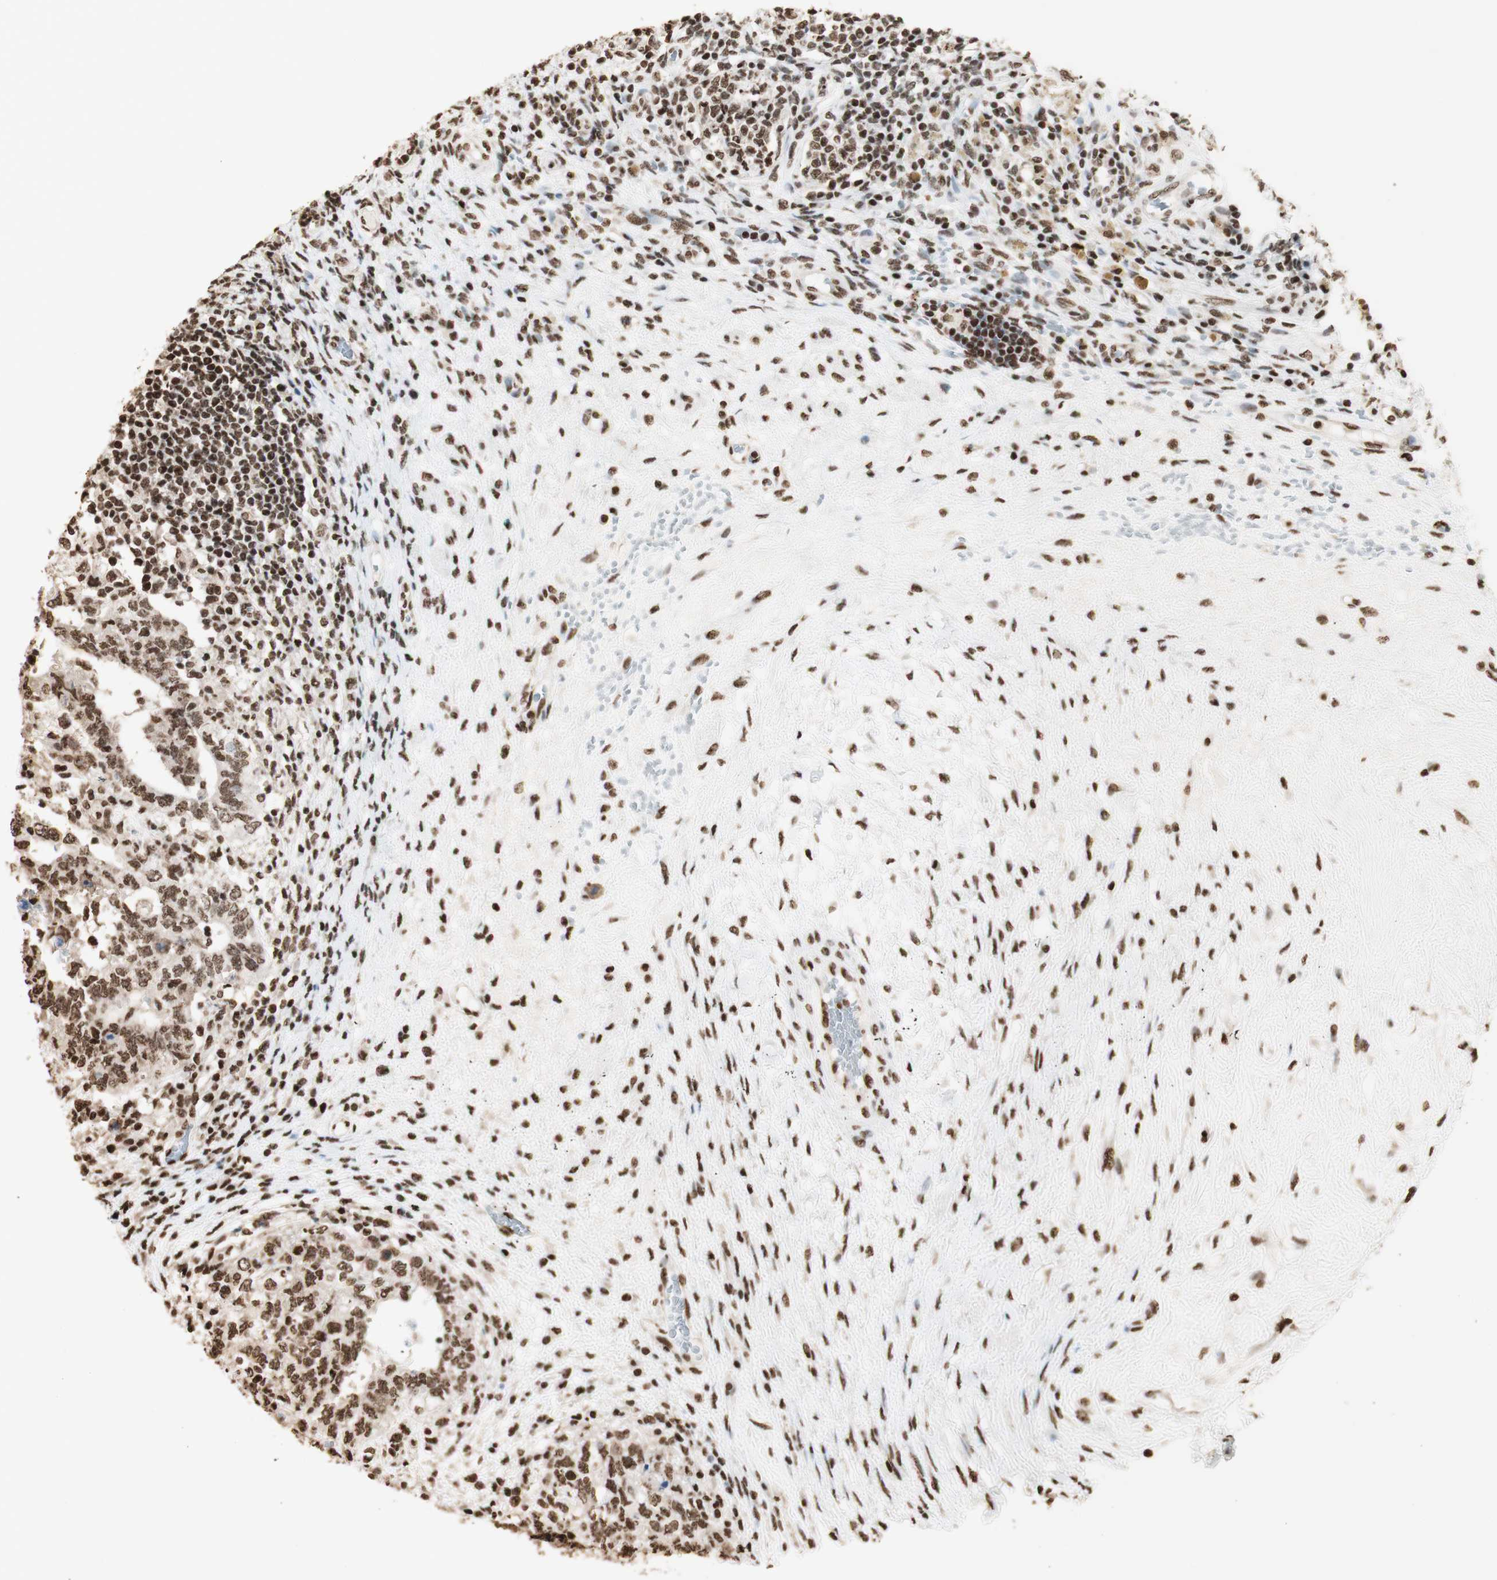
{"staining": {"intensity": "moderate", "quantity": ">75%", "location": "nuclear"}, "tissue": "testis cancer", "cell_type": "Tumor cells", "image_type": "cancer", "snomed": [{"axis": "morphology", "description": "Carcinoma, Embryonal, NOS"}, {"axis": "topography", "description": "Testis"}], "caption": "Immunohistochemical staining of human testis cancer shows medium levels of moderate nuclear protein positivity in about >75% of tumor cells.", "gene": "HNRNPA2B1", "patient": {"sex": "male", "age": 26}}